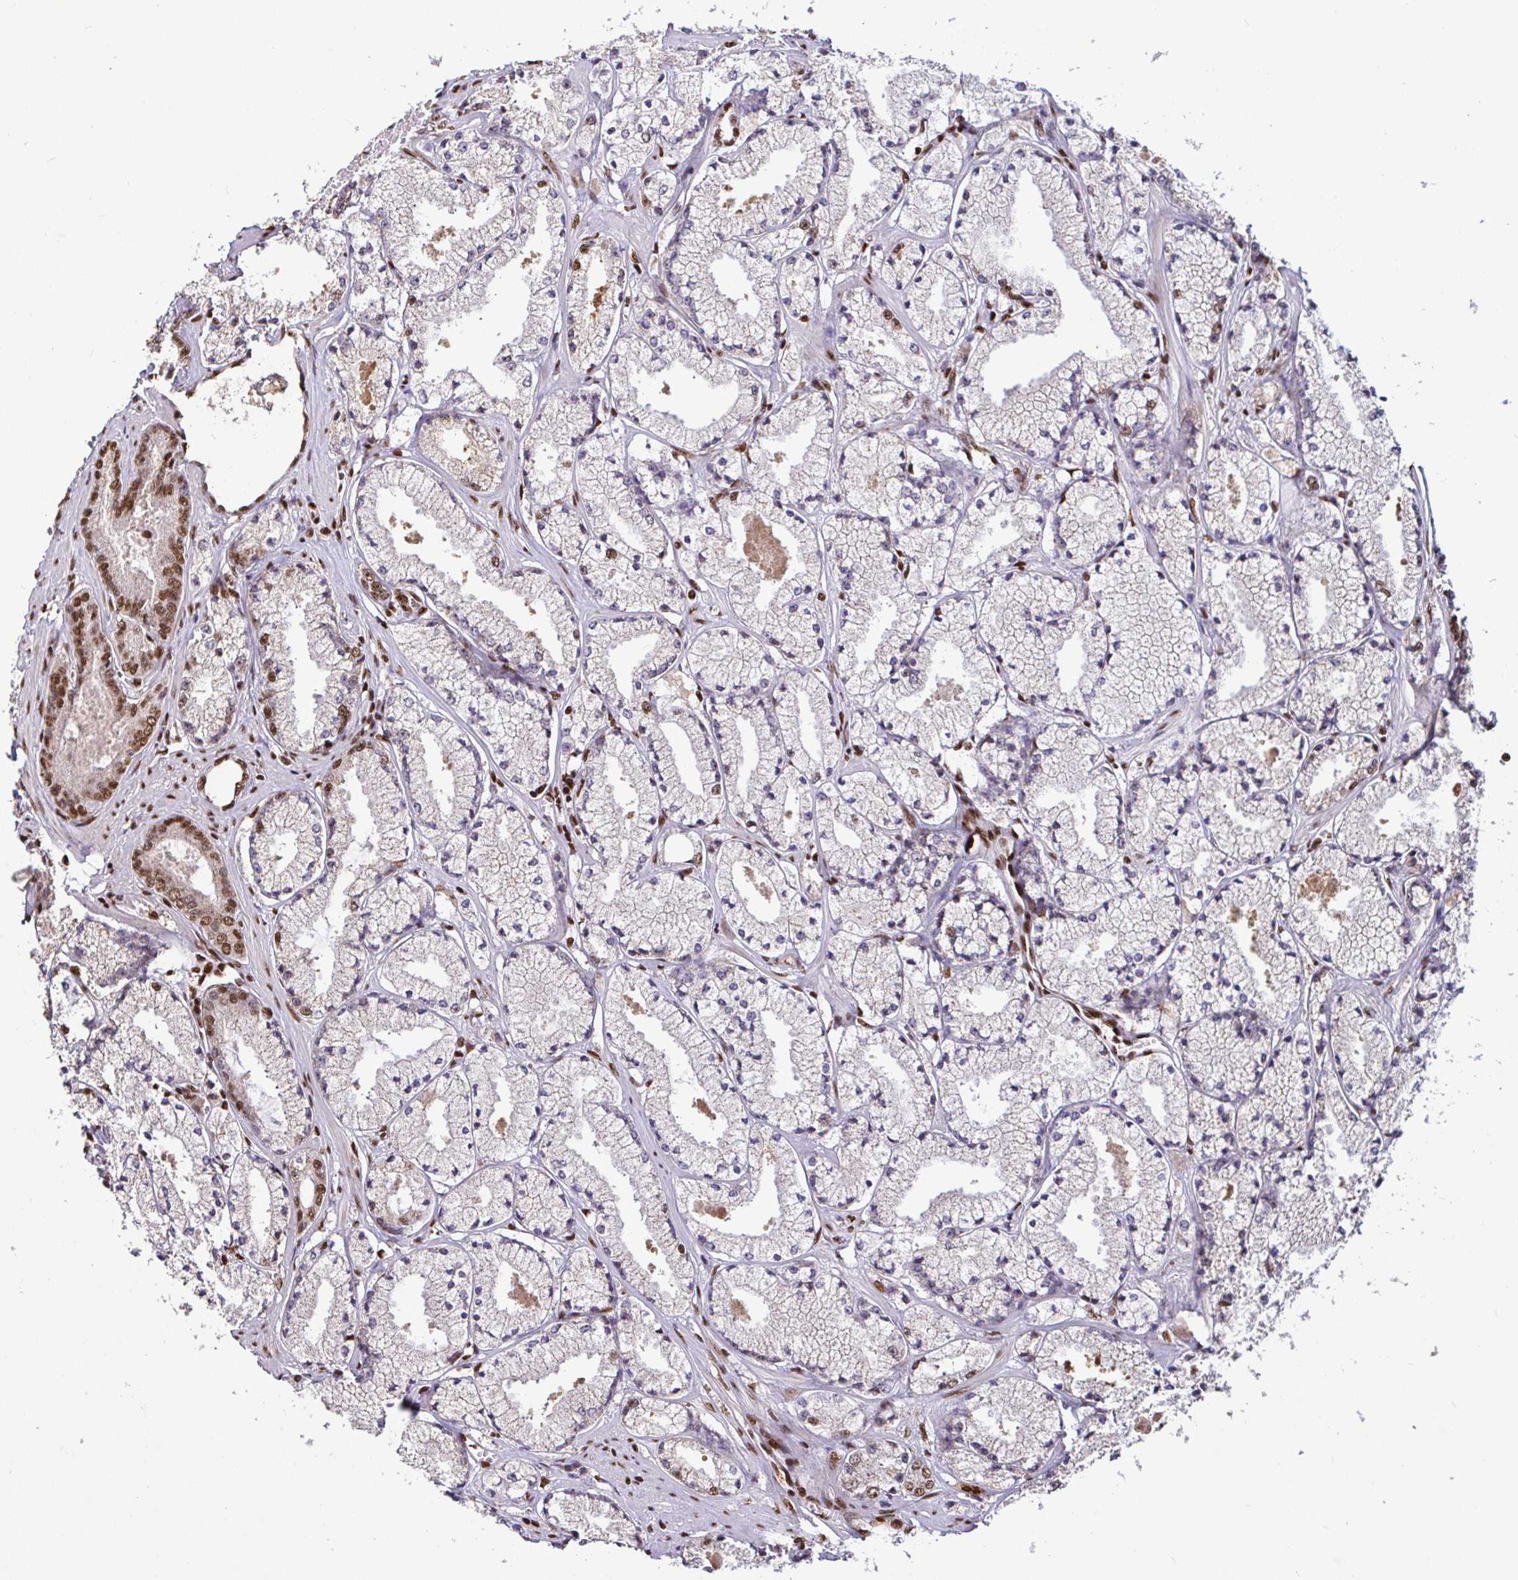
{"staining": {"intensity": "moderate", "quantity": "<25%", "location": "nuclear"}, "tissue": "prostate cancer", "cell_type": "Tumor cells", "image_type": "cancer", "snomed": [{"axis": "morphology", "description": "Adenocarcinoma, High grade"}, {"axis": "topography", "description": "Prostate"}], "caption": "A low amount of moderate nuclear expression is identified in about <25% of tumor cells in prostate cancer (high-grade adenocarcinoma) tissue.", "gene": "SP3", "patient": {"sex": "male", "age": 63}}